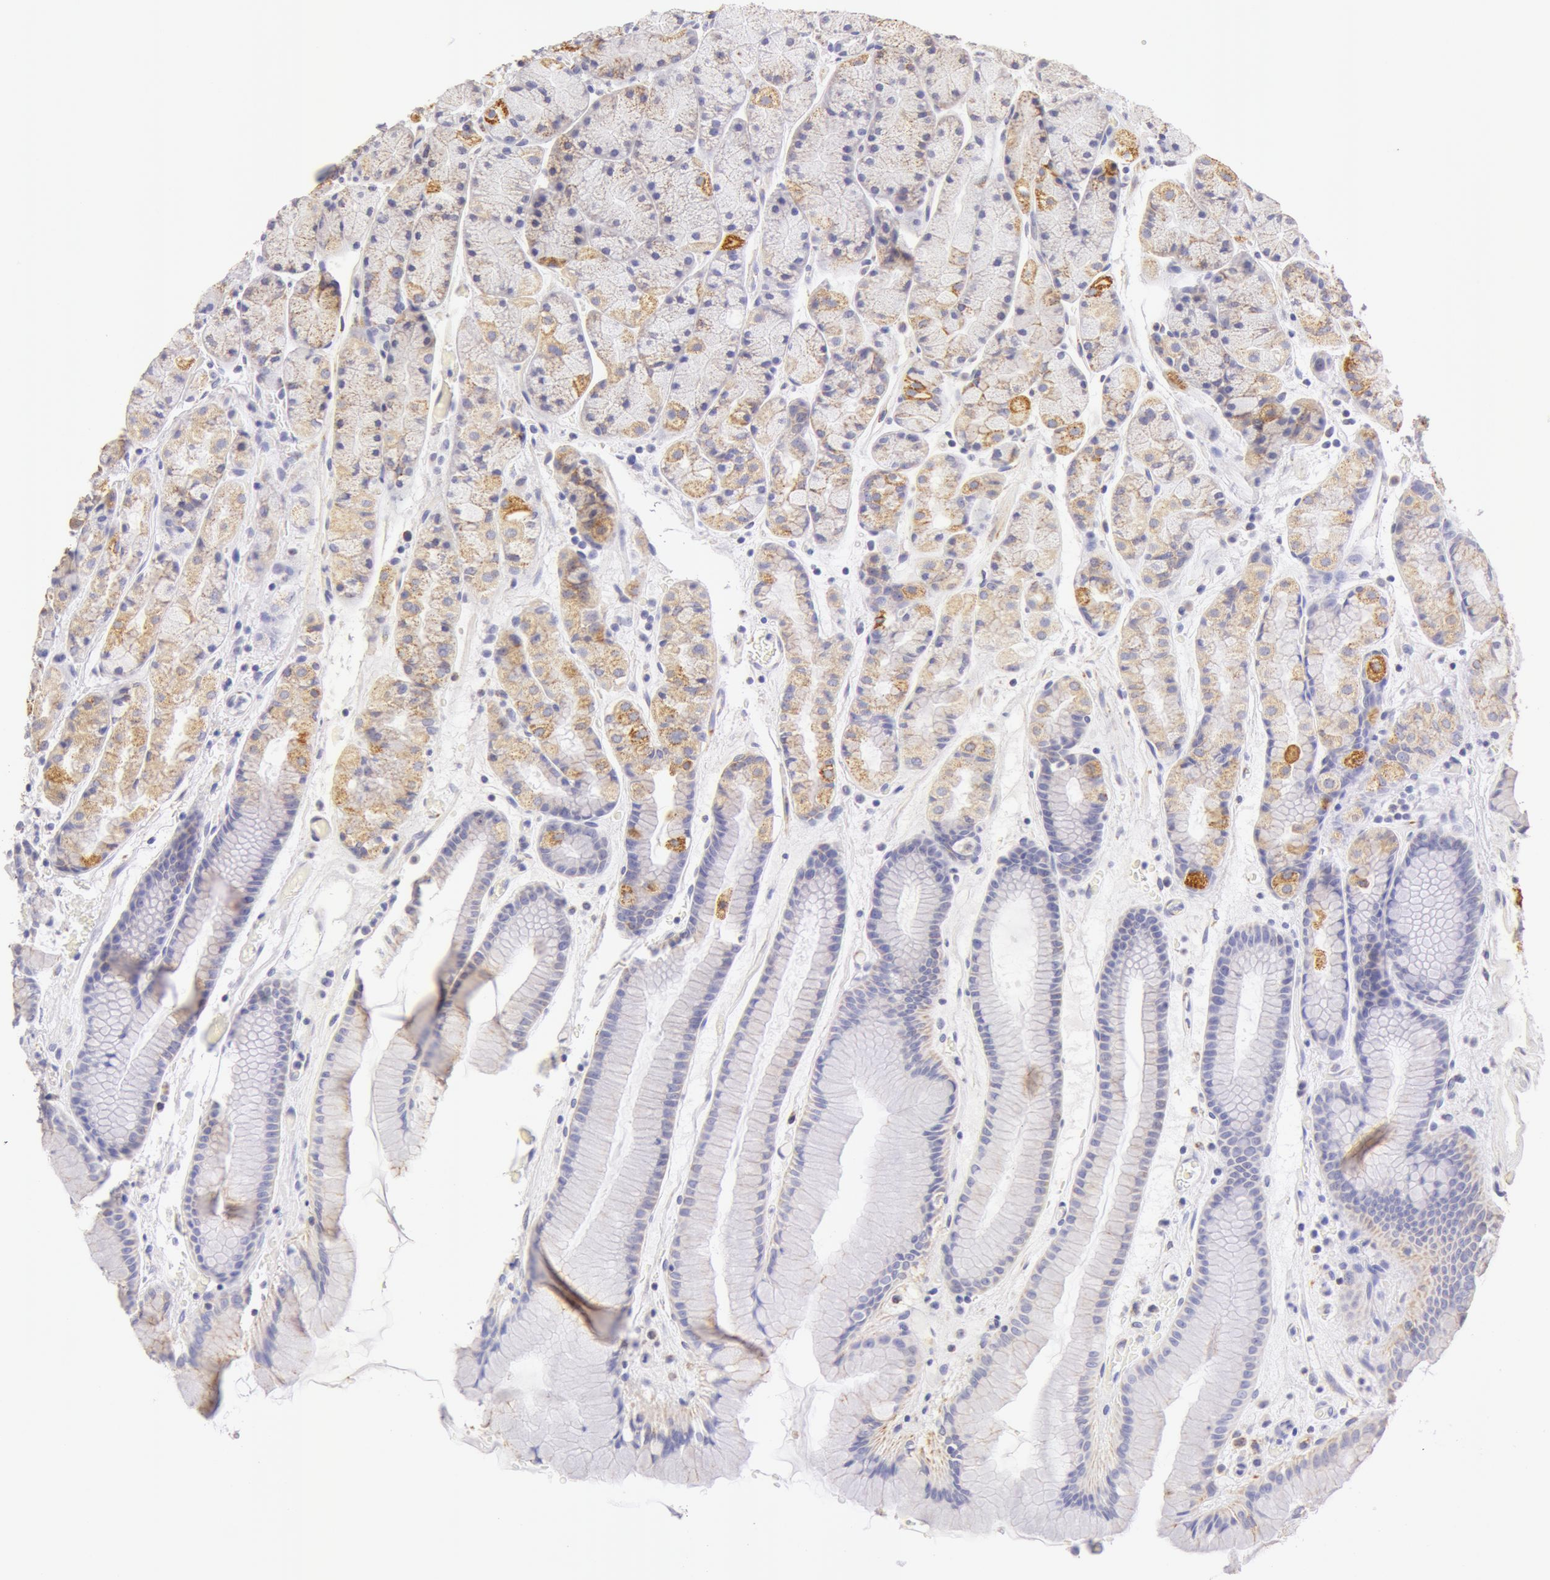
{"staining": {"intensity": "moderate", "quantity": "25%-75%", "location": "cytoplasmic/membranous"}, "tissue": "stomach", "cell_type": "Glandular cells", "image_type": "normal", "snomed": [{"axis": "morphology", "description": "Normal tissue, NOS"}, {"axis": "topography", "description": "Stomach, upper"}], "caption": "A brown stain shows moderate cytoplasmic/membranous expression of a protein in glandular cells of benign stomach. The staining was performed using DAB, with brown indicating positive protein expression. Nuclei are stained blue with hematoxylin.", "gene": "ATP5F1B", "patient": {"sex": "male", "age": 72}}